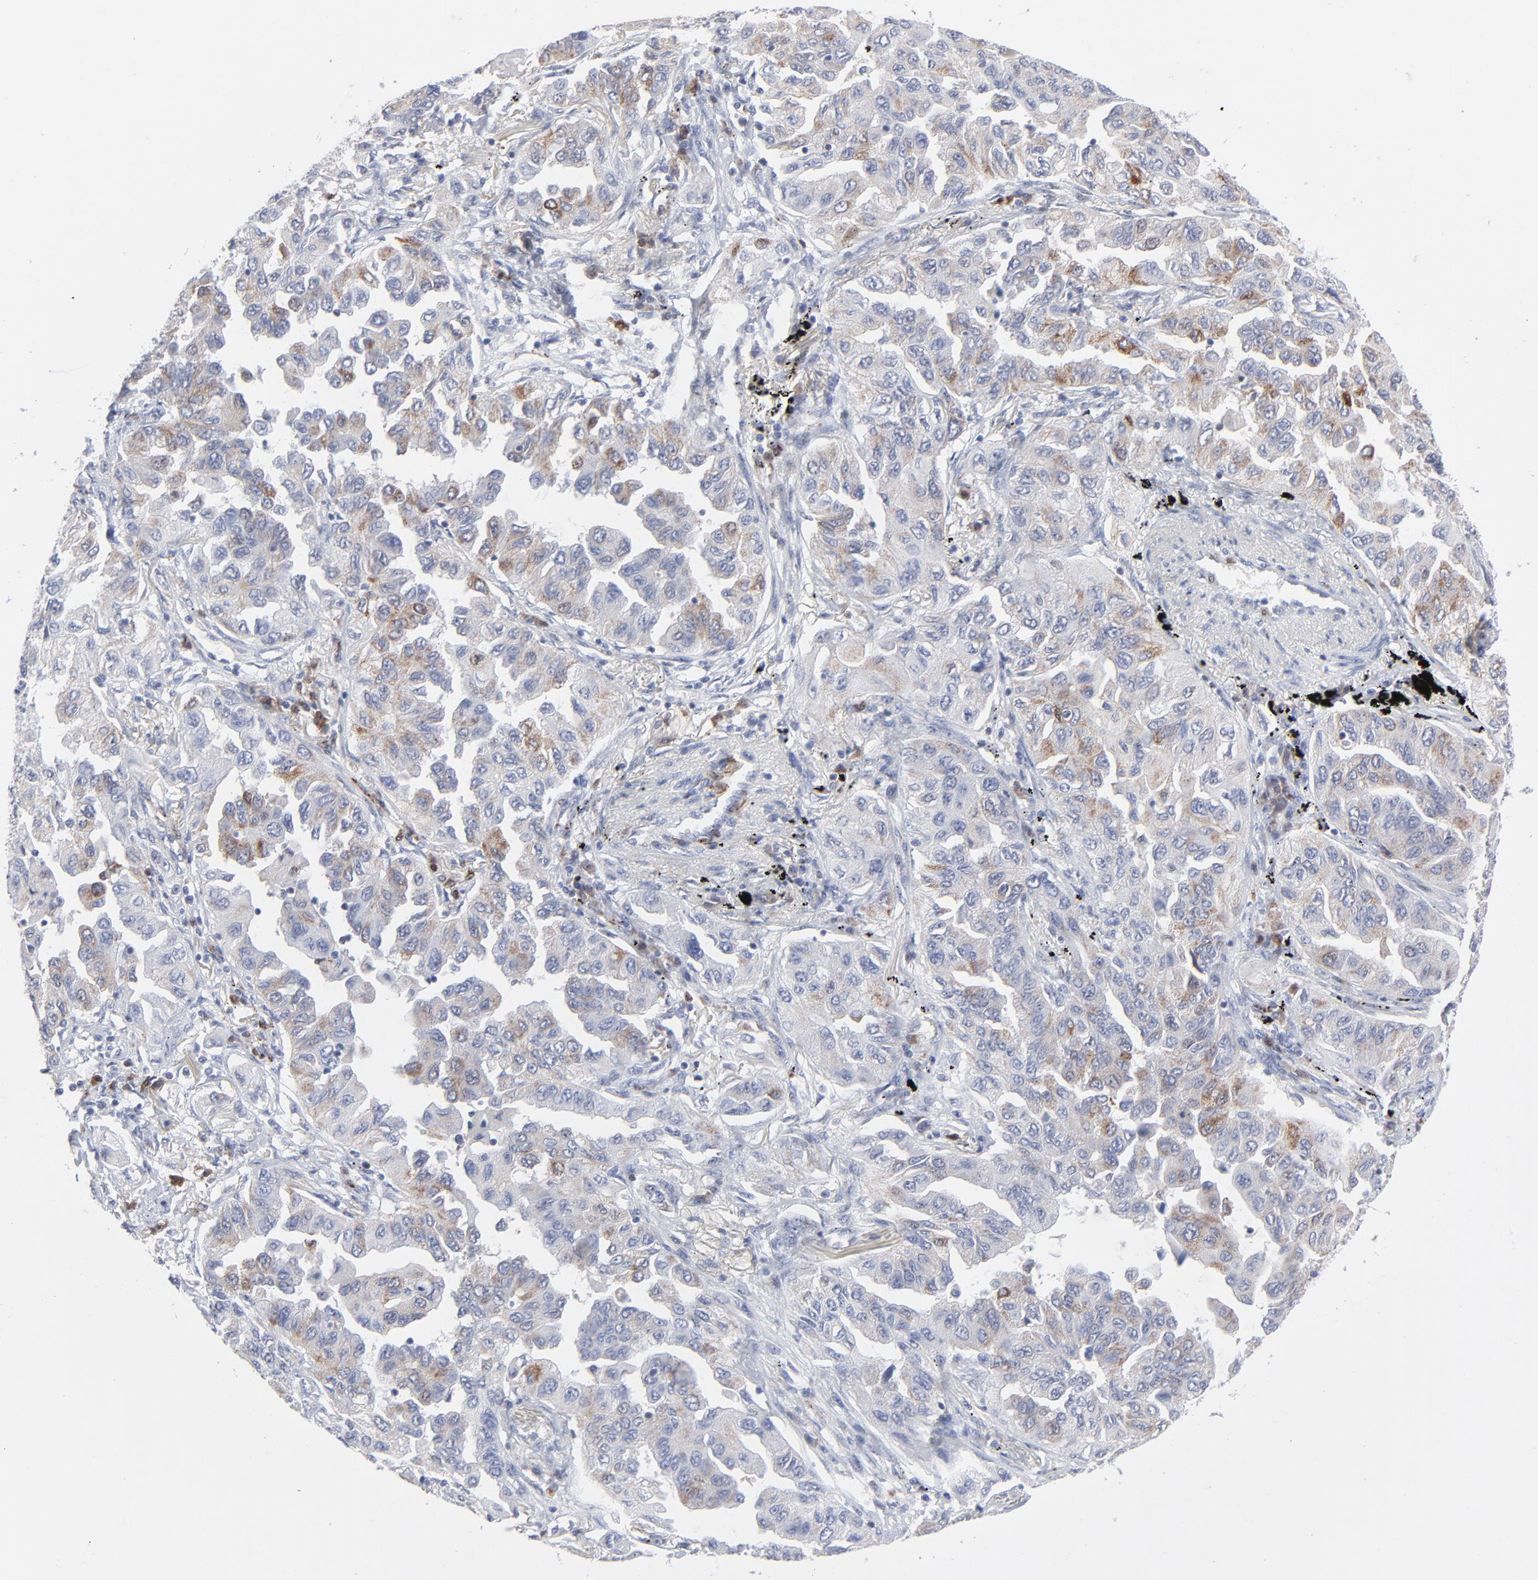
{"staining": {"intensity": "weak", "quantity": "<25%", "location": "cytoplasmic/membranous"}, "tissue": "lung cancer", "cell_type": "Tumor cells", "image_type": "cancer", "snomed": [{"axis": "morphology", "description": "Adenocarcinoma, NOS"}, {"axis": "topography", "description": "Lung"}], "caption": "Lung cancer (adenocarcinoma) was stained to show a protein in brown. There is no significant staining in tumor cells.", "gene": "CHCHD10", "patient": {"sex": "female", "age": 65}}